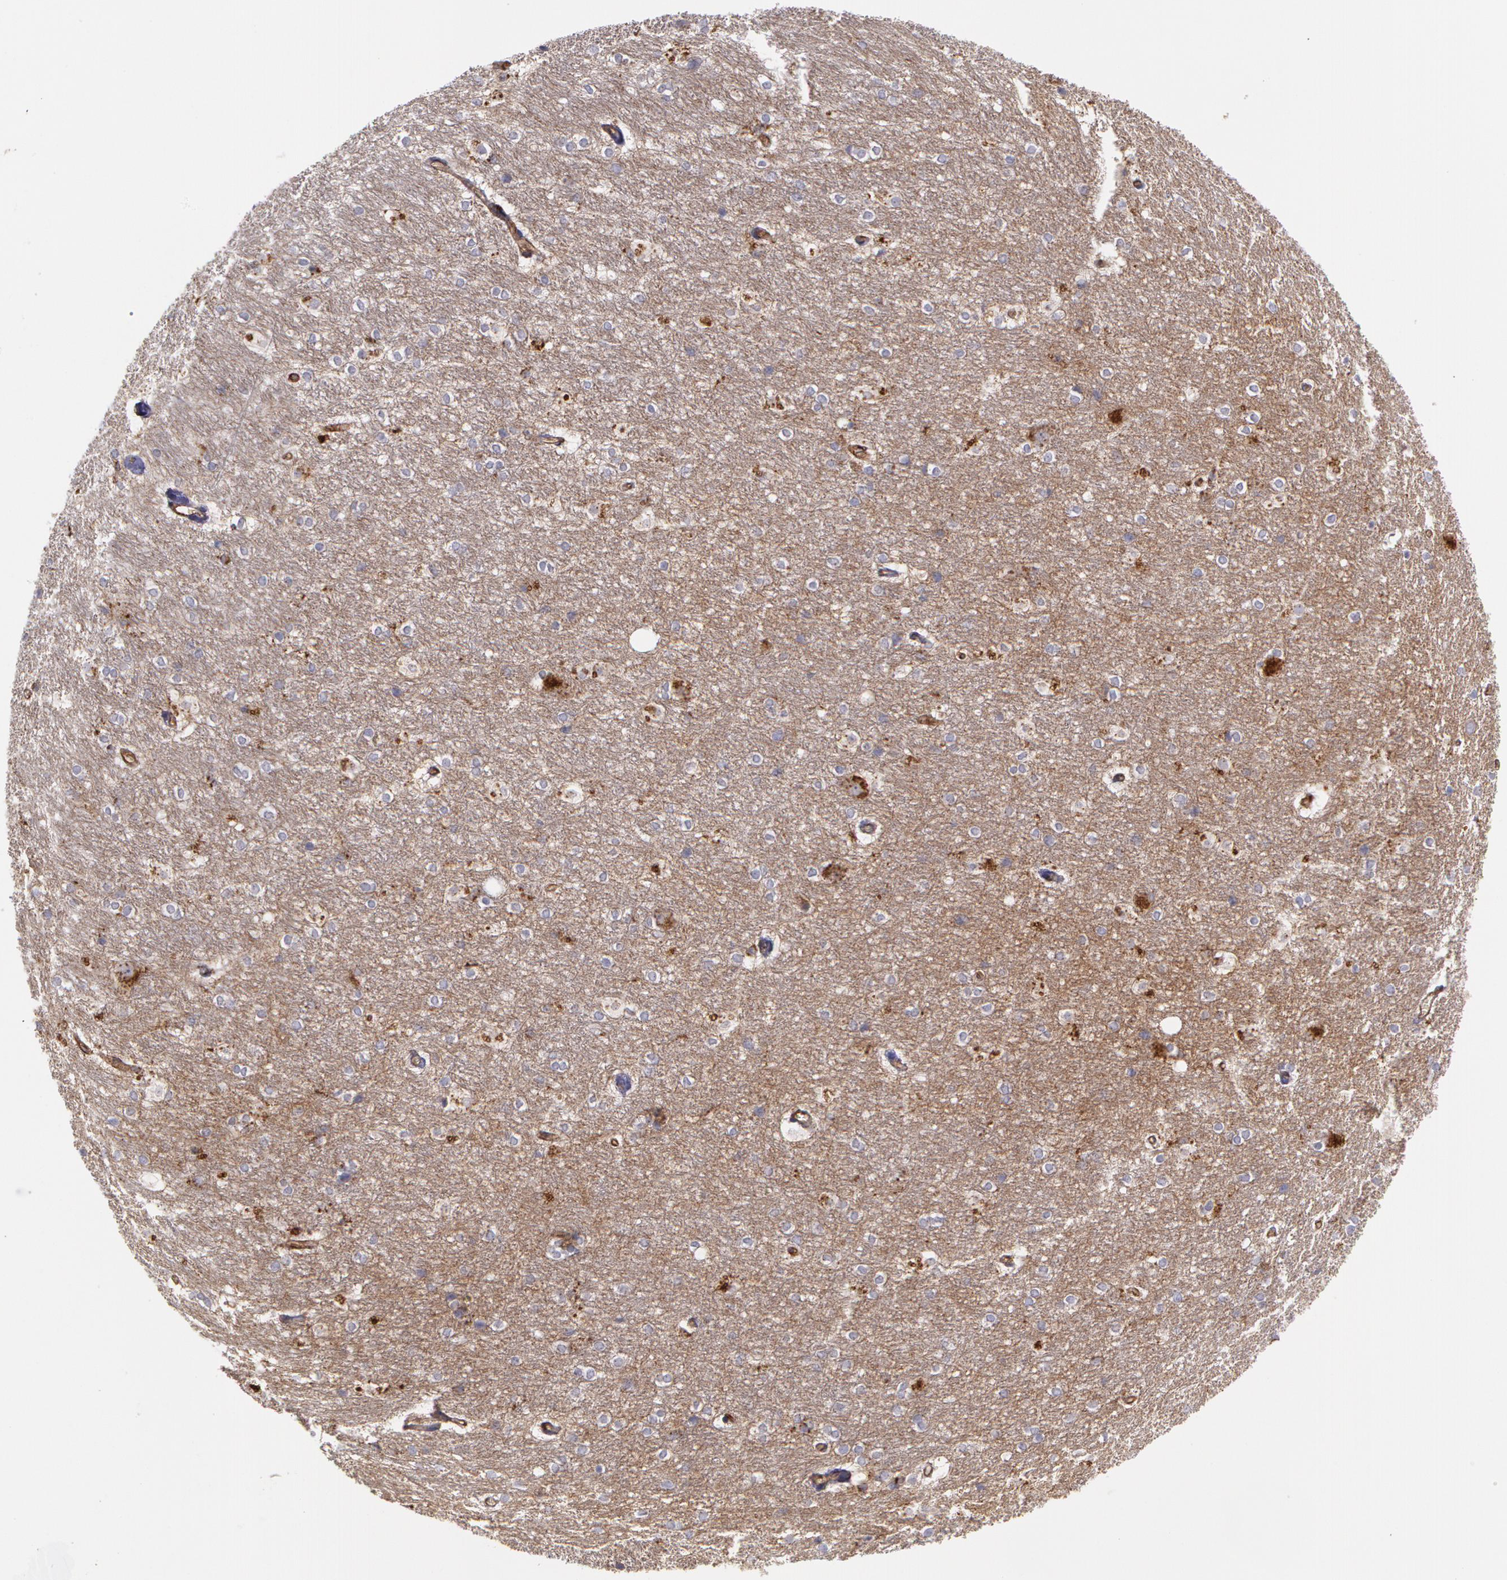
{"staining": {"intensity": "strong", "quantity": "<25%", "location": "cytoplasmic/membranous"}, "tissue": "hippocampus", "cell_type": "Glial cells", "image_type": "normal", "snomed": [{"axis": "morphology", "description": "Normal tissue, NOS"}, {"axis": "topography", "description": "Hippocampus"}], "caption": "IHC micrograph of benign hippocampus stained for a protein (brown), which displays medium levels of strong cytoplasmic/membranous expression in approximately <25% of glial cells.", "gene": "FLOT2", "patient": {"sex": "female", "age": 19}}